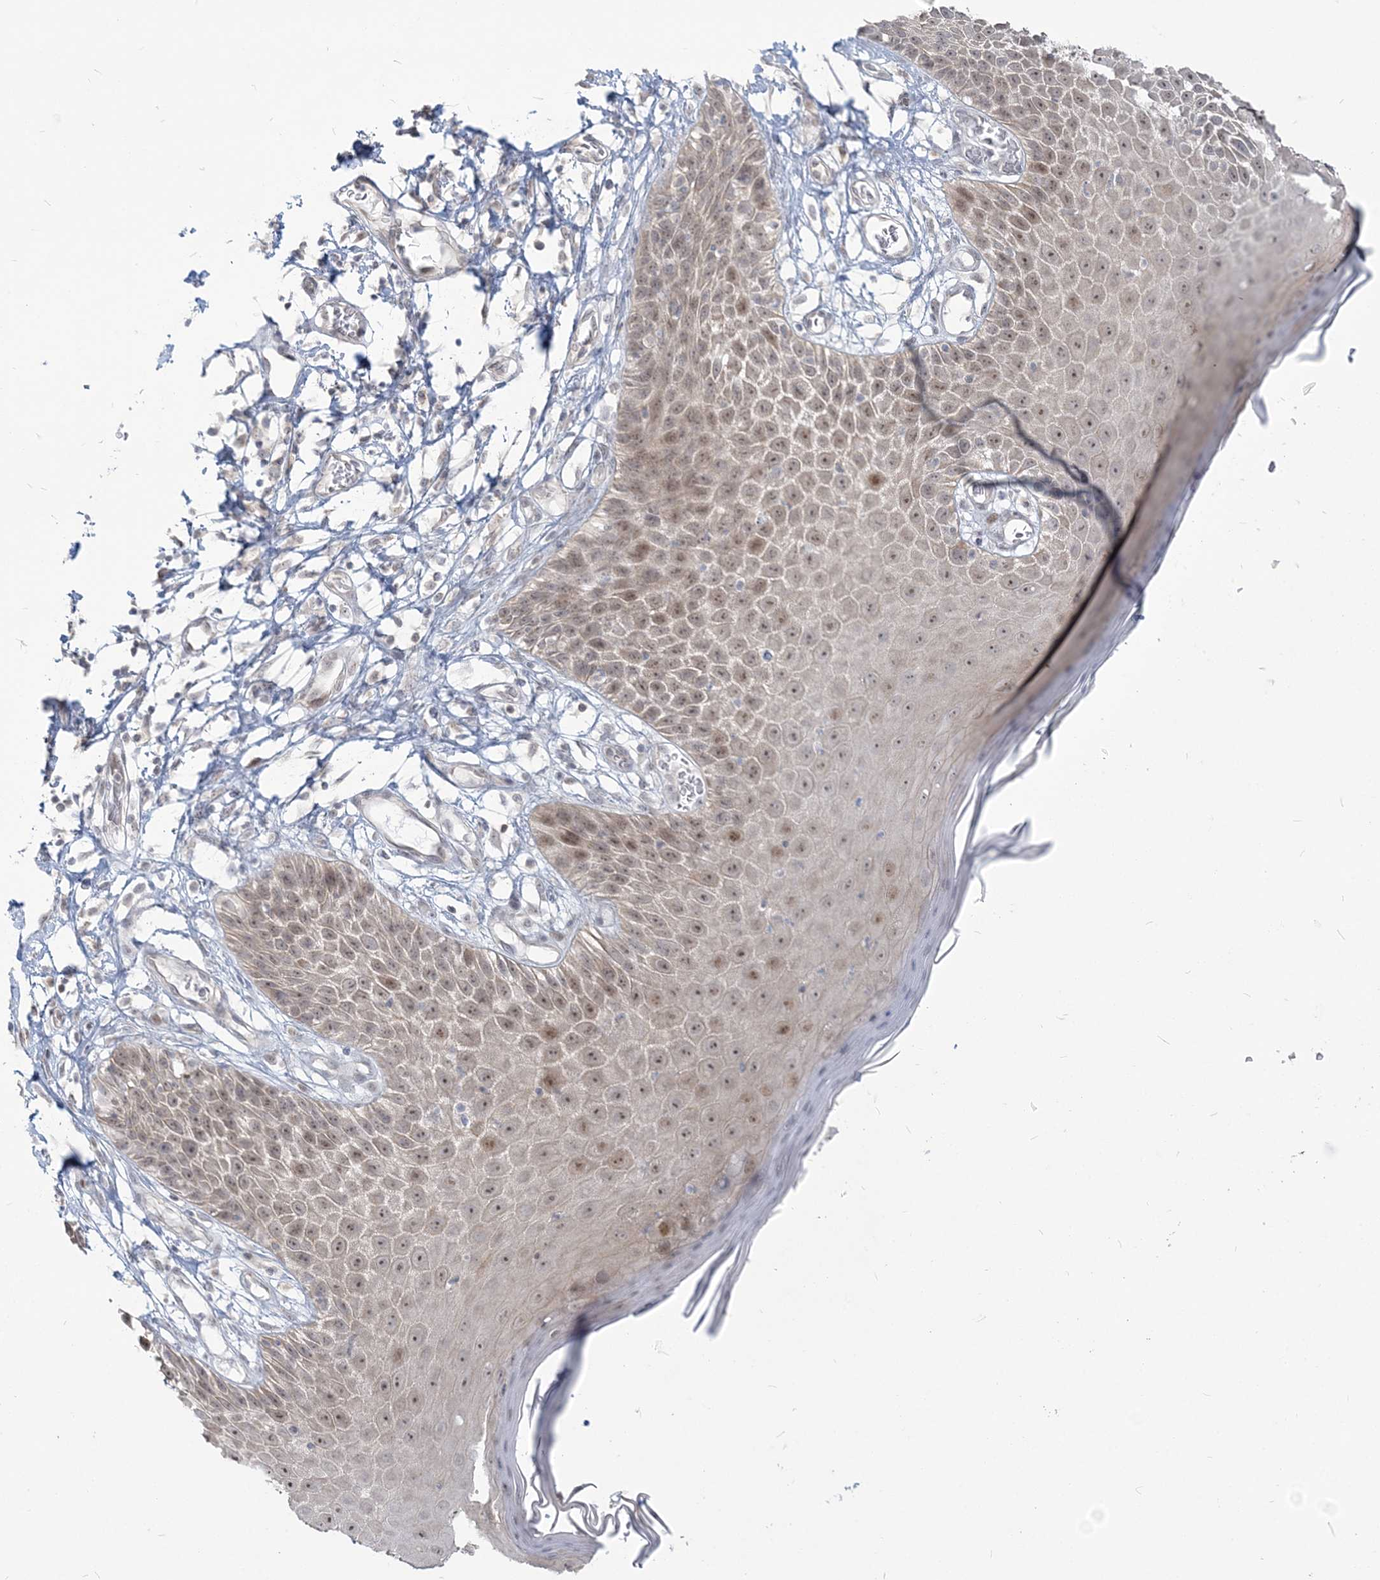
{"staining": {"intensity": "moderate", "quantity": "25%-75%", "location": "cytoplasmic/membranous,nuclear"}, "tissue": "skin", "cell_type": "Epidermal cells", "image_type": "normal", "snomed": [{"axis": "morphology", "description": "Normal tissue, NOS"}, {"axis": "topography", "description": "Vulva"}], "caption": "Moderate cytoplasmic/membranous,nuclear positivity is seen in about 25%-75% of epidermal cells in benign skin.", "gene": "SDAD1", "patient": {"sex": "female", "age": 68}}